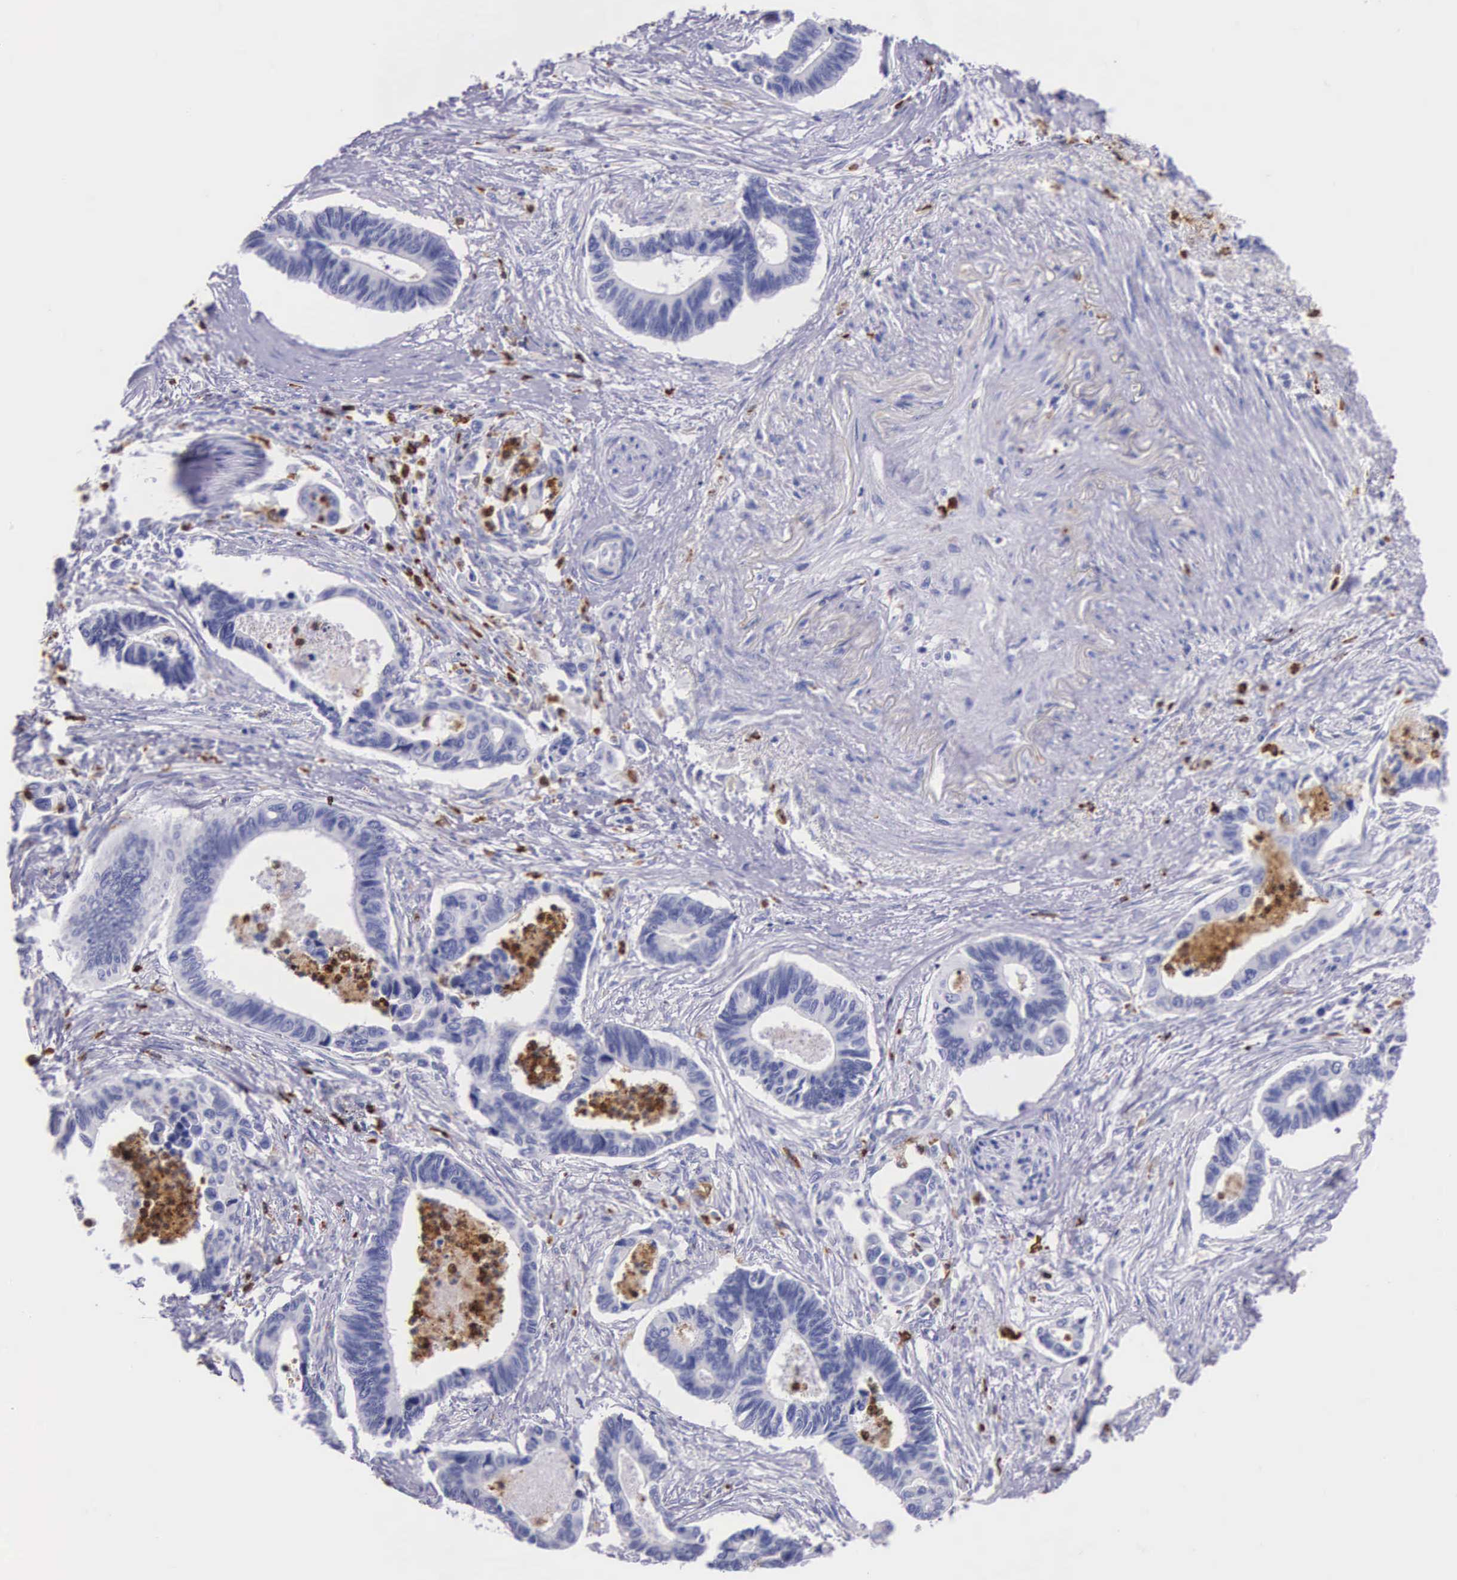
{"staining": {"intensity": "negative", "quantity": "none", "location": "none"}, "tissue": "pancreatic cancer", "cell_type": "Tumor cells", "image_type": "cancer", "snomed": [{"axis": "morphology", "description": "Adenocarcinoma, NOS"}, {"axis": "topography", "description": "Pancreas"}], "caption": "This is an immunohistochemistry (IHC) histopathology image of pancreatic cancer (adenocarcinoma). There is no positivity in tumor cells.", "gene": "FCN1", "patient": {"sex": "female", "age": 70}}